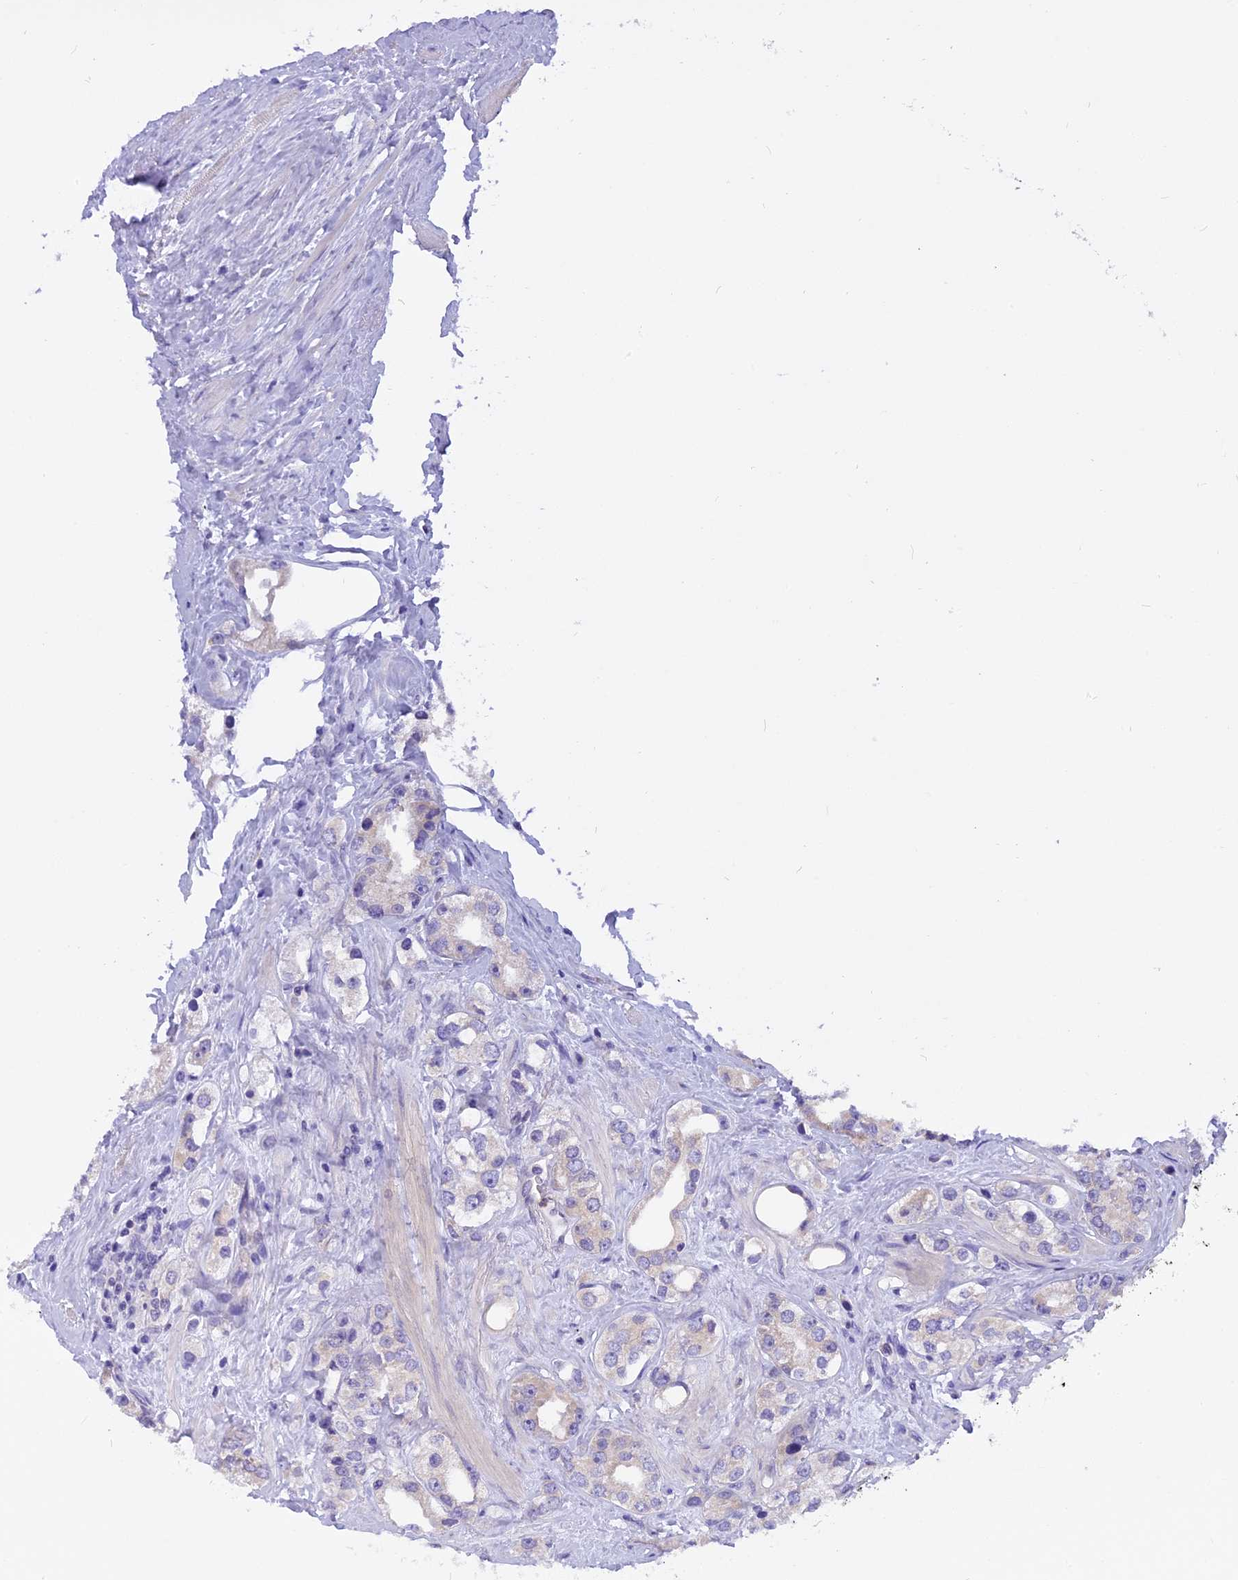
{"staining": {"intensity": "negative", "quantity": "none", "location": "none"}, "tissue": "prostate cancer", "cell_type": "Tumor cells", "image_type": "cancer", "snomed": [{"axis": "morphology", "description": "Adenocarcinoma, NOS"}, {"axis": "topography", "description": "Prostate"}], "caption": "Tumor cells are negative for protein expression in human prostate cancer (adenocarcinoma).", "gene": "TRIM3", "patient": {"sex": "male", "age": 79}}